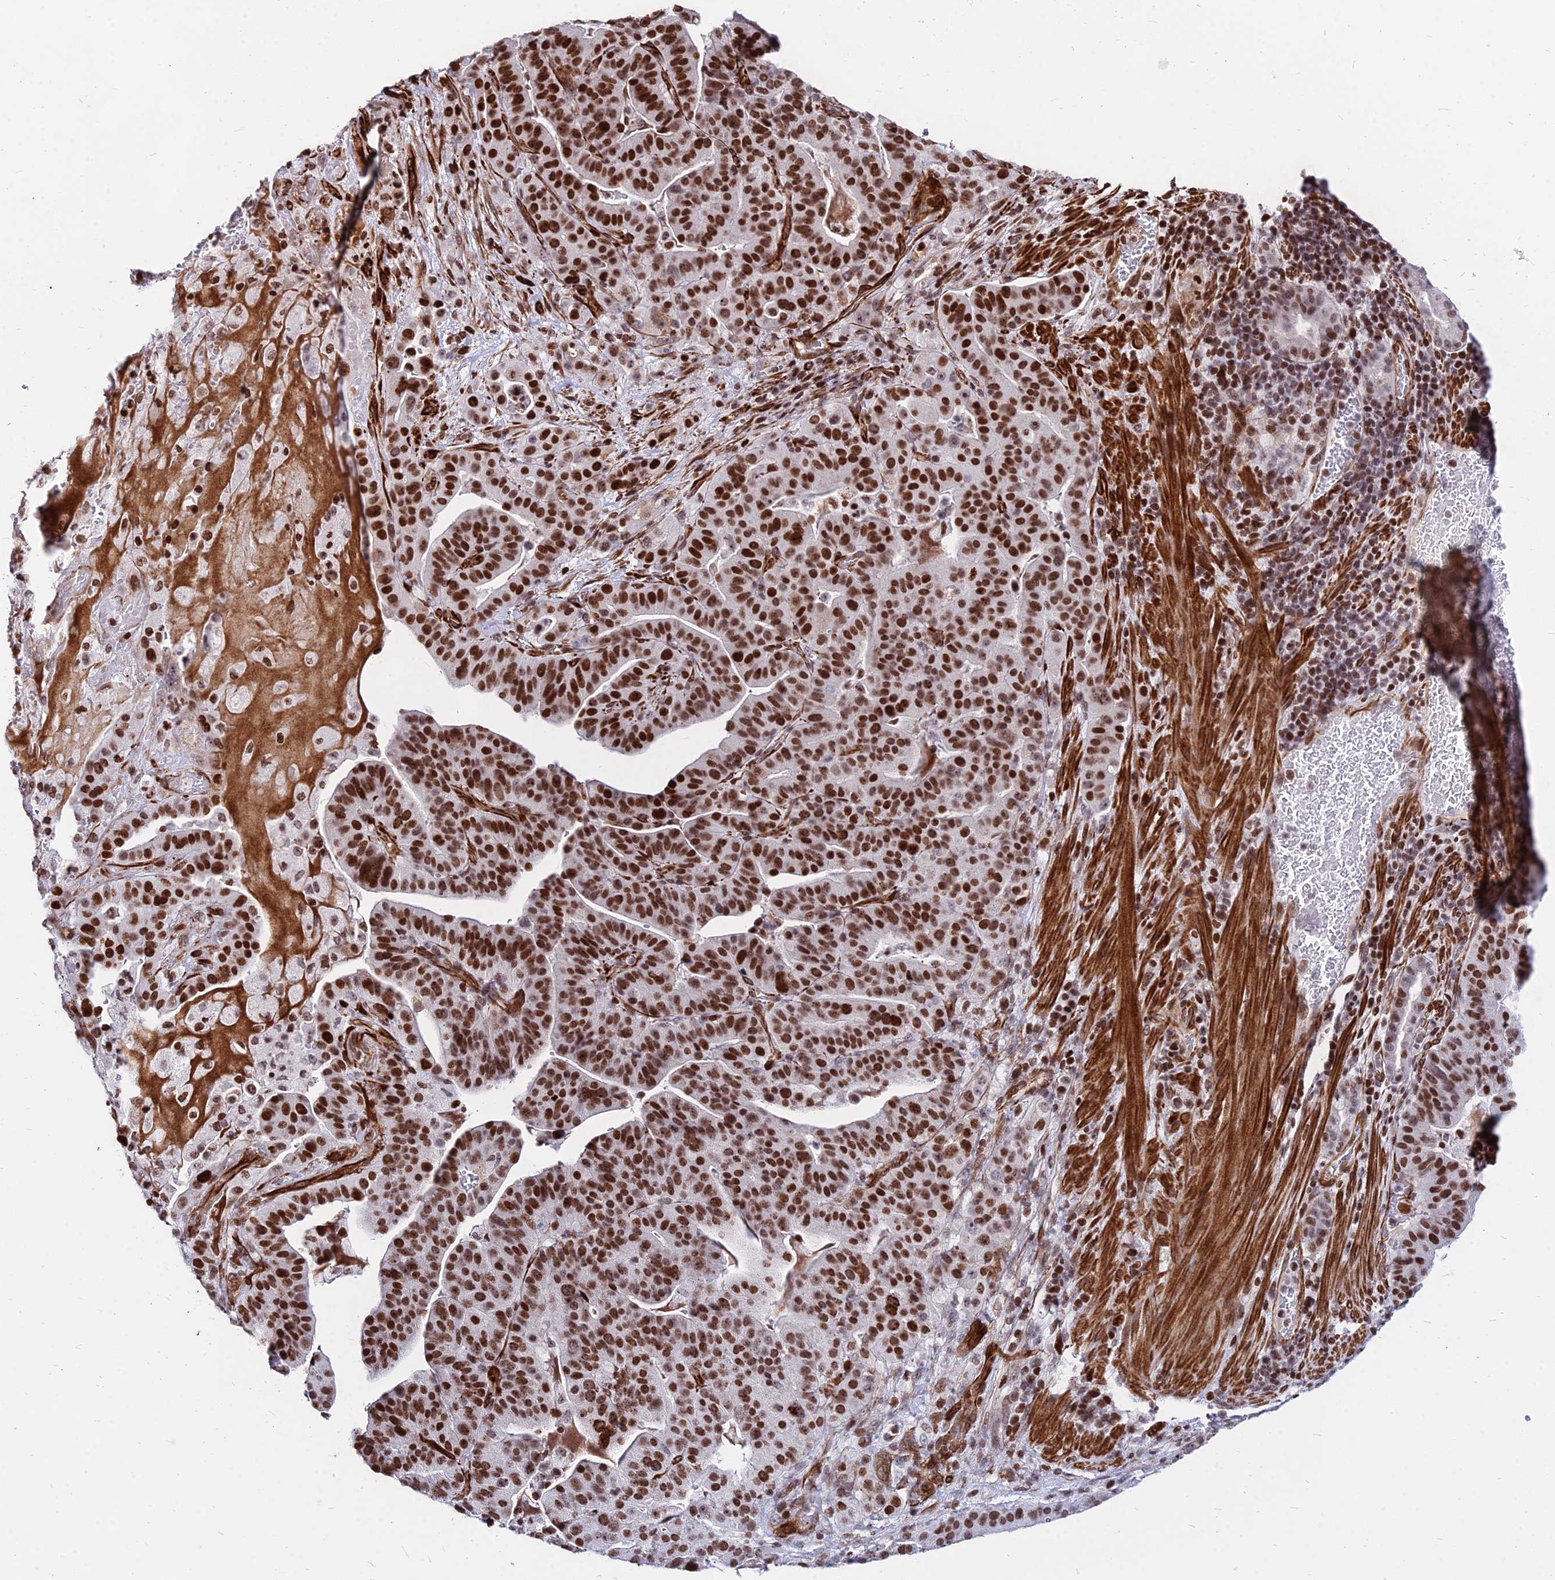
{"staining": {"intensity": "strong", "quantity": ">75%", "location": "nuclear"}, "tissue": "stomach cancer", "cell_type": "Tumor cells", "image_type": "cancer", "snomed": [{"axis": "morphology", "description": "Adenocarcinoma, NOS"}, {"axis": "topography", "description": "Stomach"}], "caption": "This photomicrograph shows adenocarcinoma (stomach) stained with immunohistochemistry to label a protein in brown. The nuclear of tumor cells show strong positivity for the protein. Nuclei are counter-stained blue.", "gene": "NYAP2", "patient": {"sex": "male", "age": 48}}